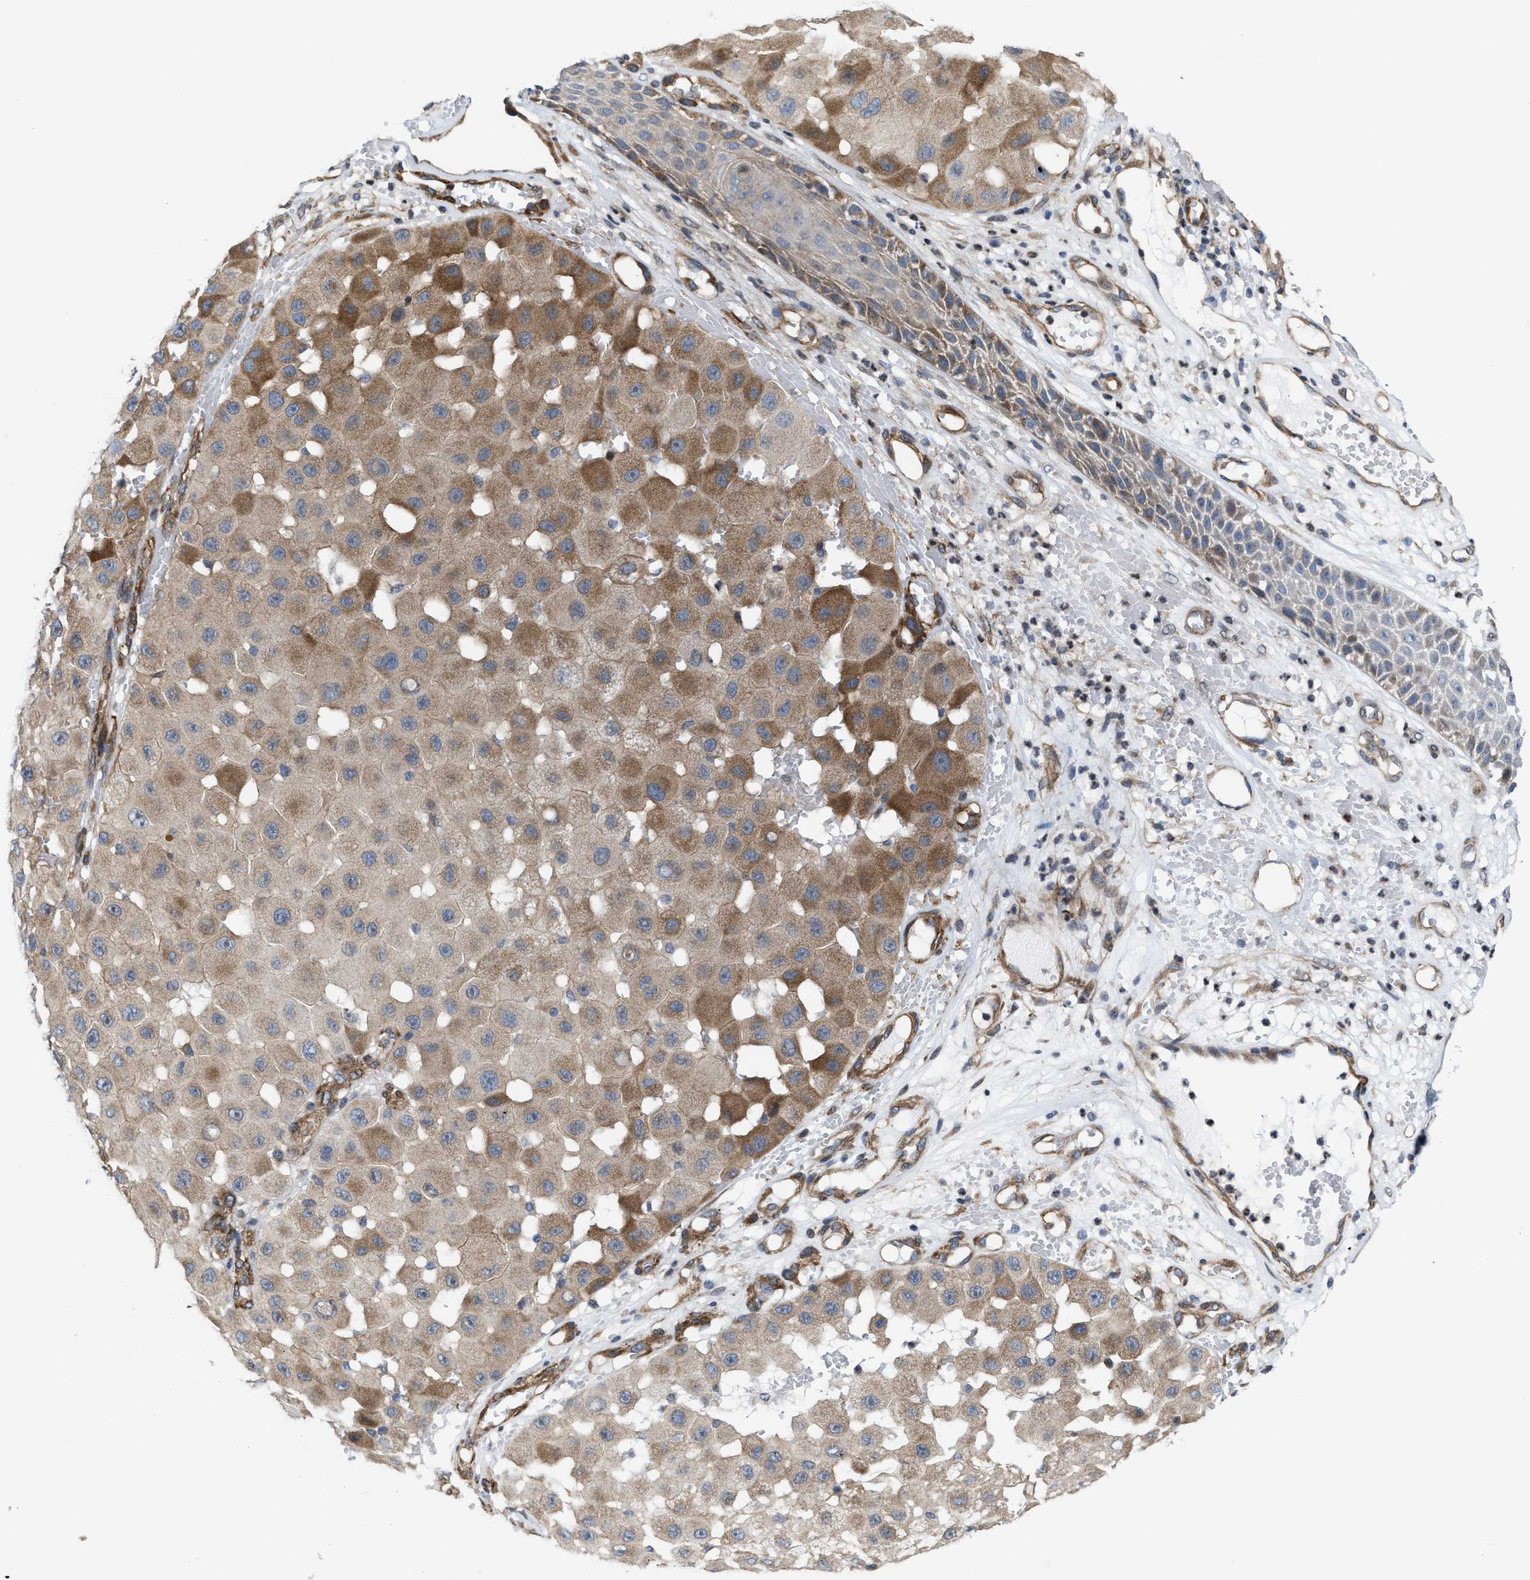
{"staining": {"intensity": "moderate", "quantity": ">75%", "location": "cytoplasmic/membranous"}, "tissue": "melanoma", "cell_type": "Tumor cells", "image_type": "cancer", "snomed": [{"axis": "morphology", "description": "Malignant melanoma, NOS"}, {"axis": "topography", "description": "Skin"}], "caption": "A brown stain labels moderate cytoplasmic/membranous staining of a protein in human malignant melanoma tumor cells.", "gene": "TGFB1I1", "patient": {"sex": "female", "age": 81}}